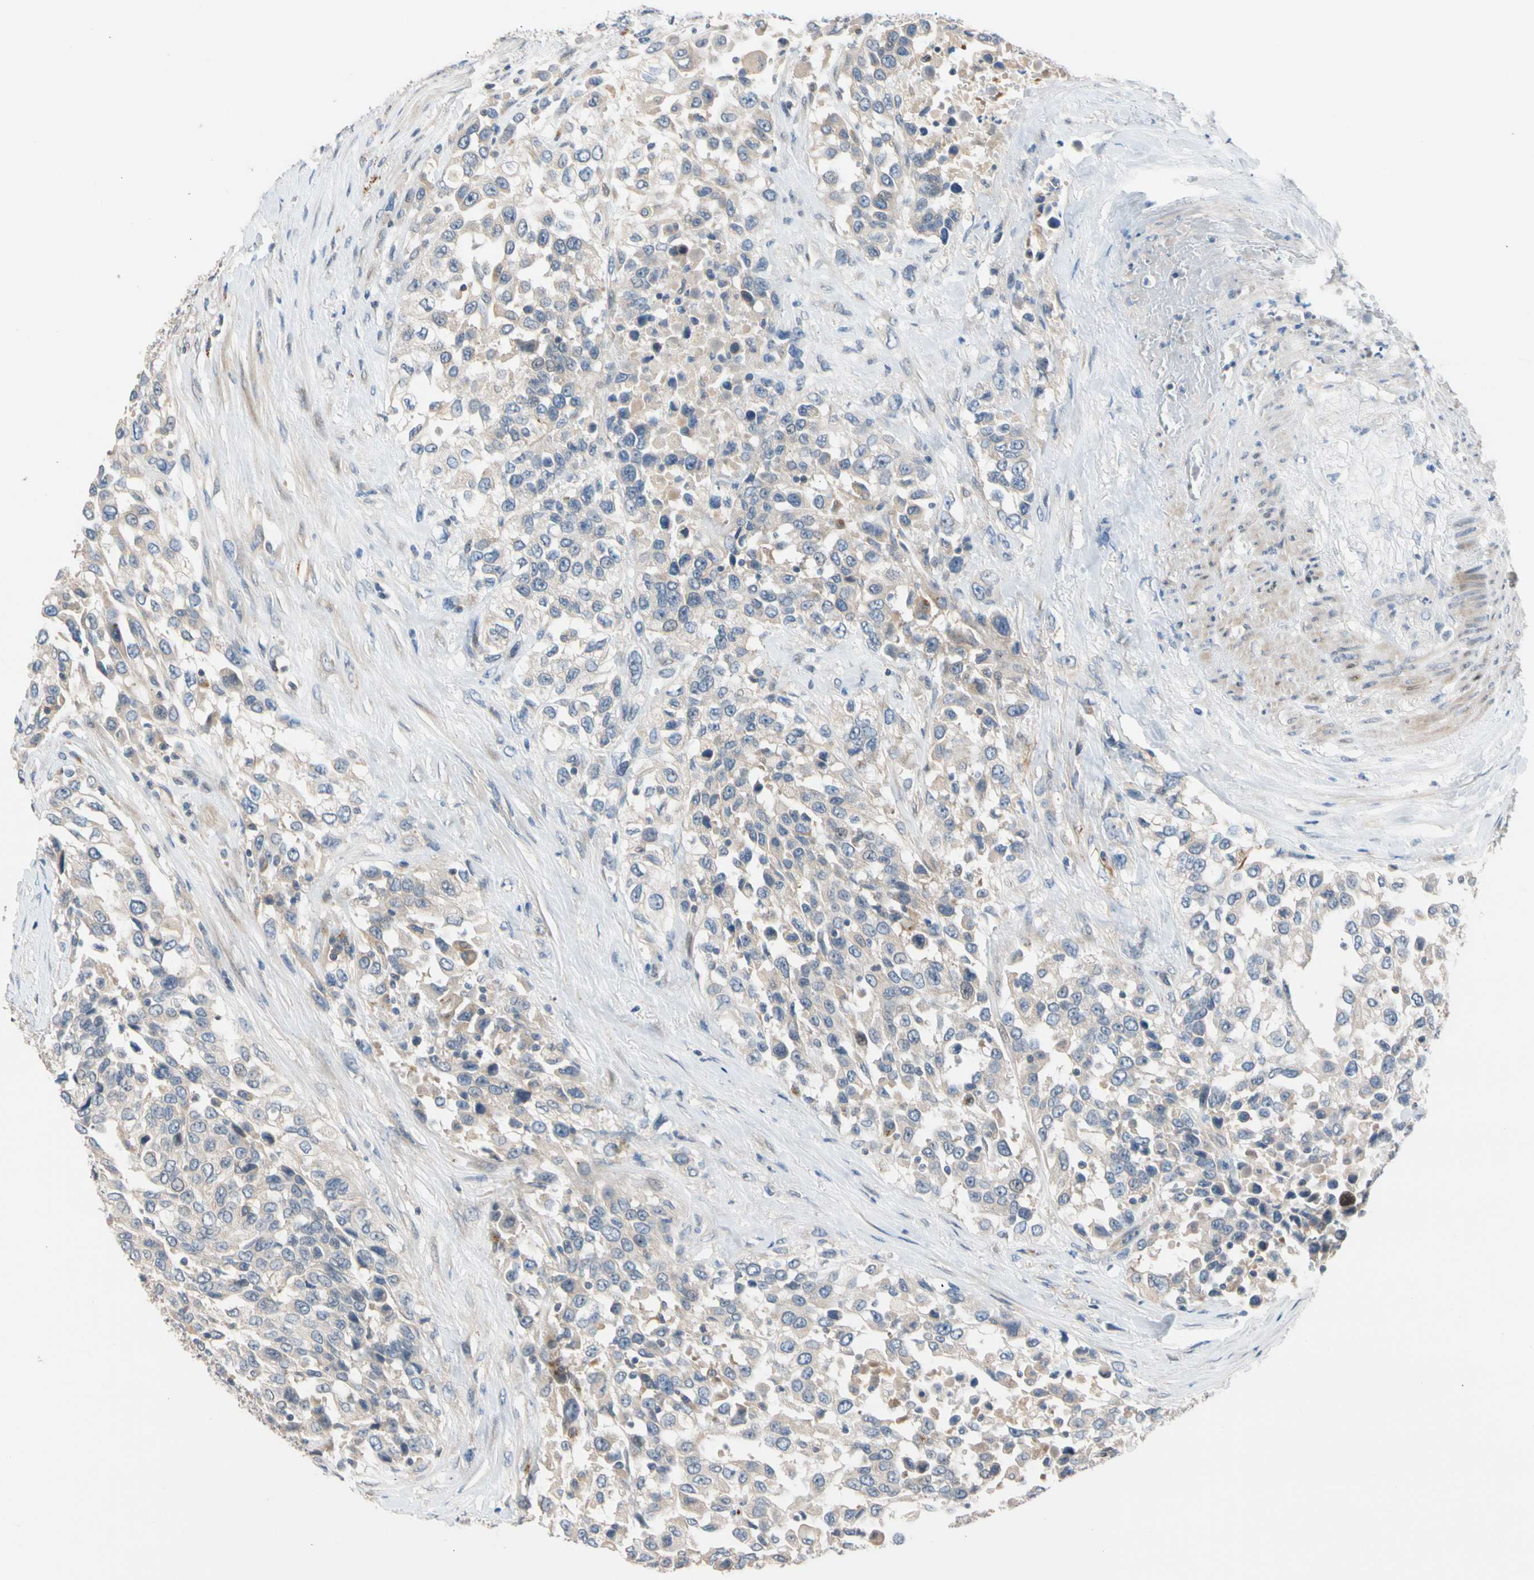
{"staining": {"intensity": "weak", "quantity": "<25%", "location": "cytoplasmic/membranous"}, "tissue": "urothelial cancer", "cell_type": "Tumor cells", "image_type": "cancer", "snomed": [{"axis": "morphology", "description": "Urothelial carcinoma, High grade"}, {"axis": "topography", "description": "Urinary bladder"}], "caption": "A histopathology image of human urothelial cancer is negative for staining in tumor cells.", "gene": "CNST", "patient": {"sex": "female", "age": 80}}